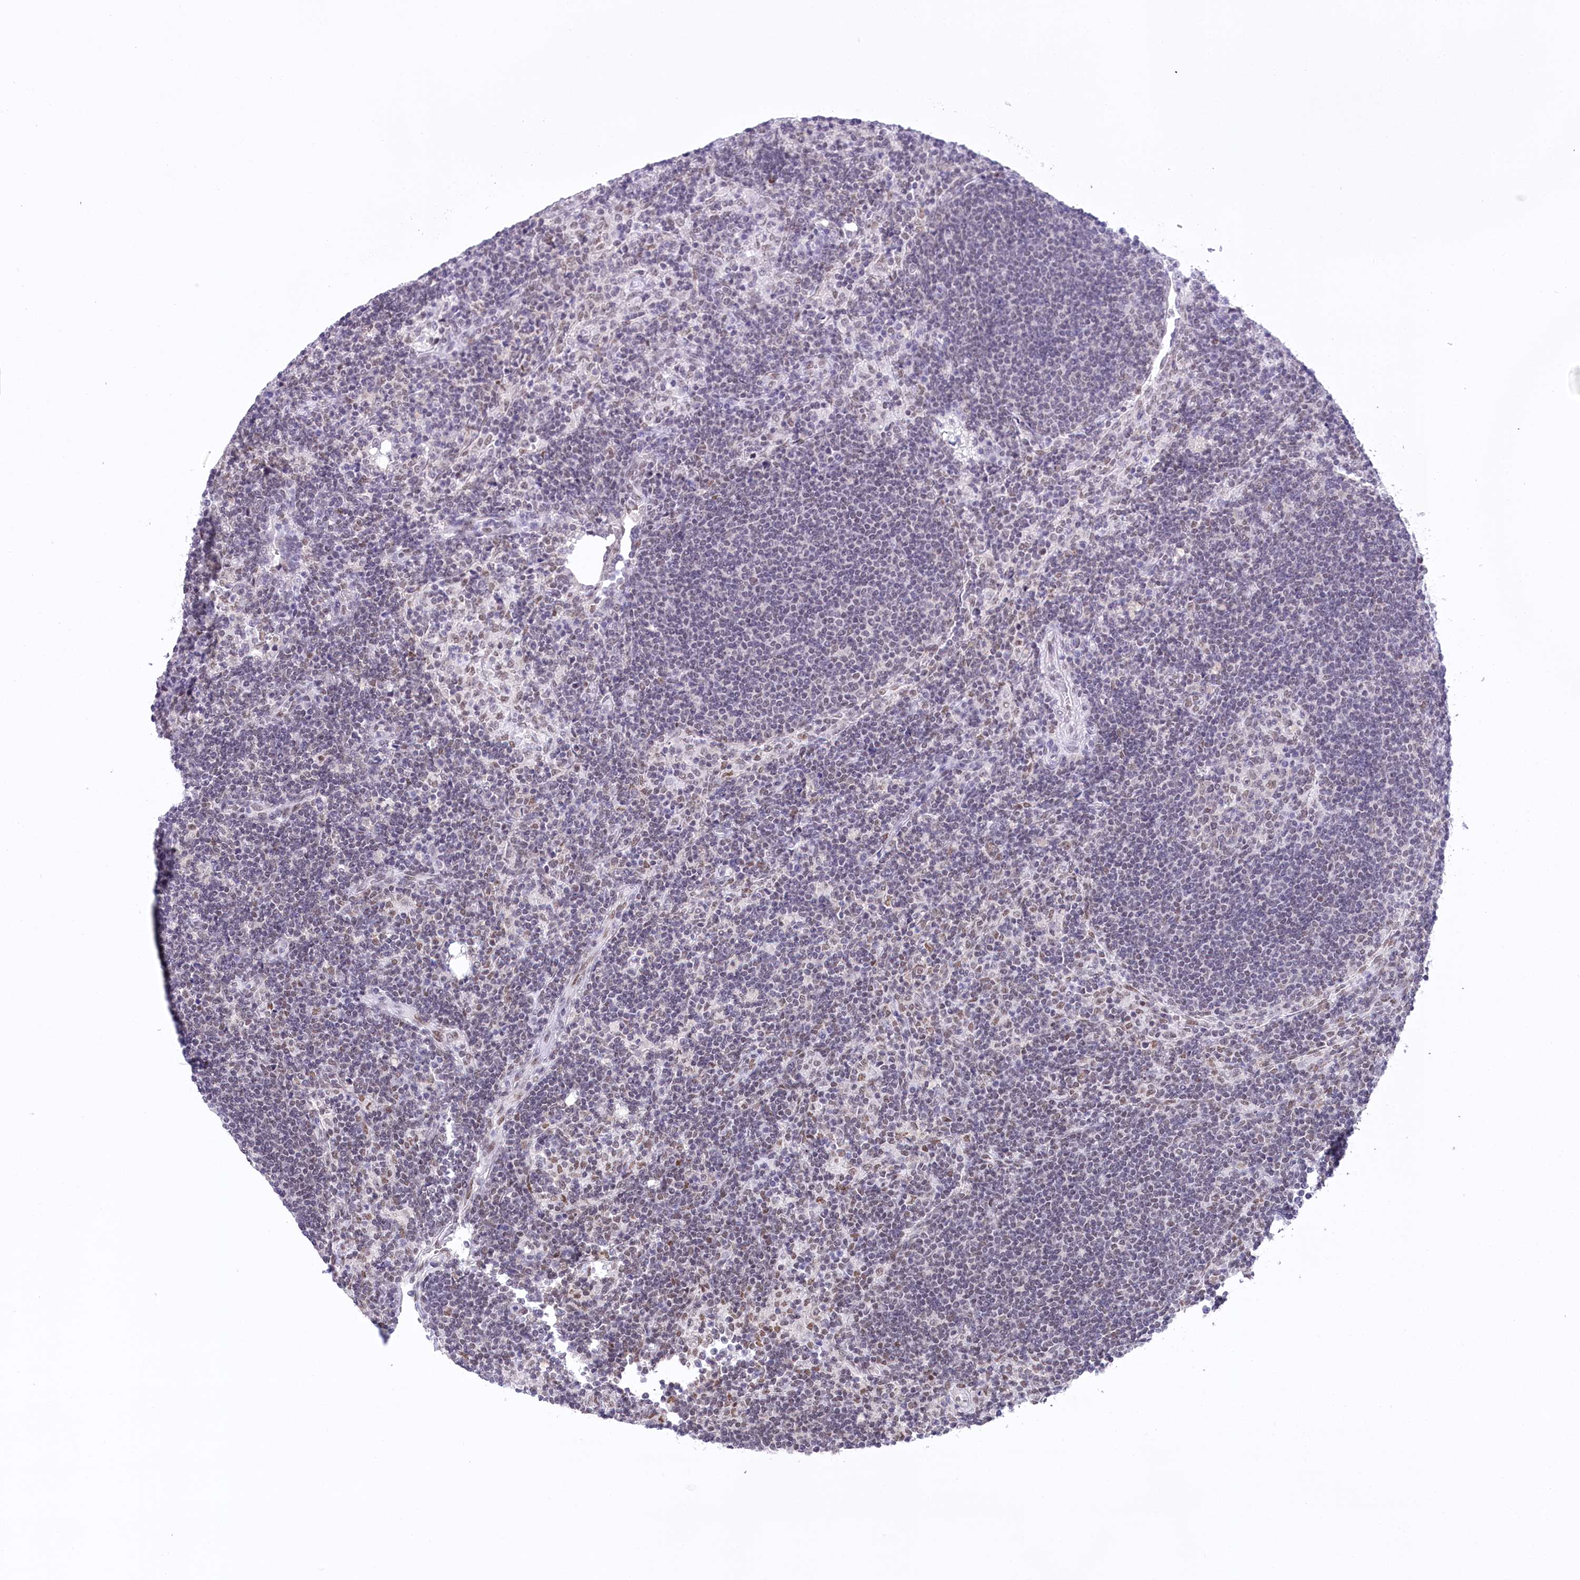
{"staining": {"intensity": "weak", "quantity": "<25%", "location": "nuclear"}, "tissue": "lymph node", "cell_type": "Germinal center cells", "image_type": "normal", "snomed": [{"axis": "morphology", "description": "Normal tissue, NOS"}, {"axis": "topography", "description": "Lymph node"}], "caption": "A micrograph of lymph node stained for a protein demonstrates no brown staining in germinal center cells.", "gene": "HNRNPA0", "patient": {"sex": "male", "age": 69}}